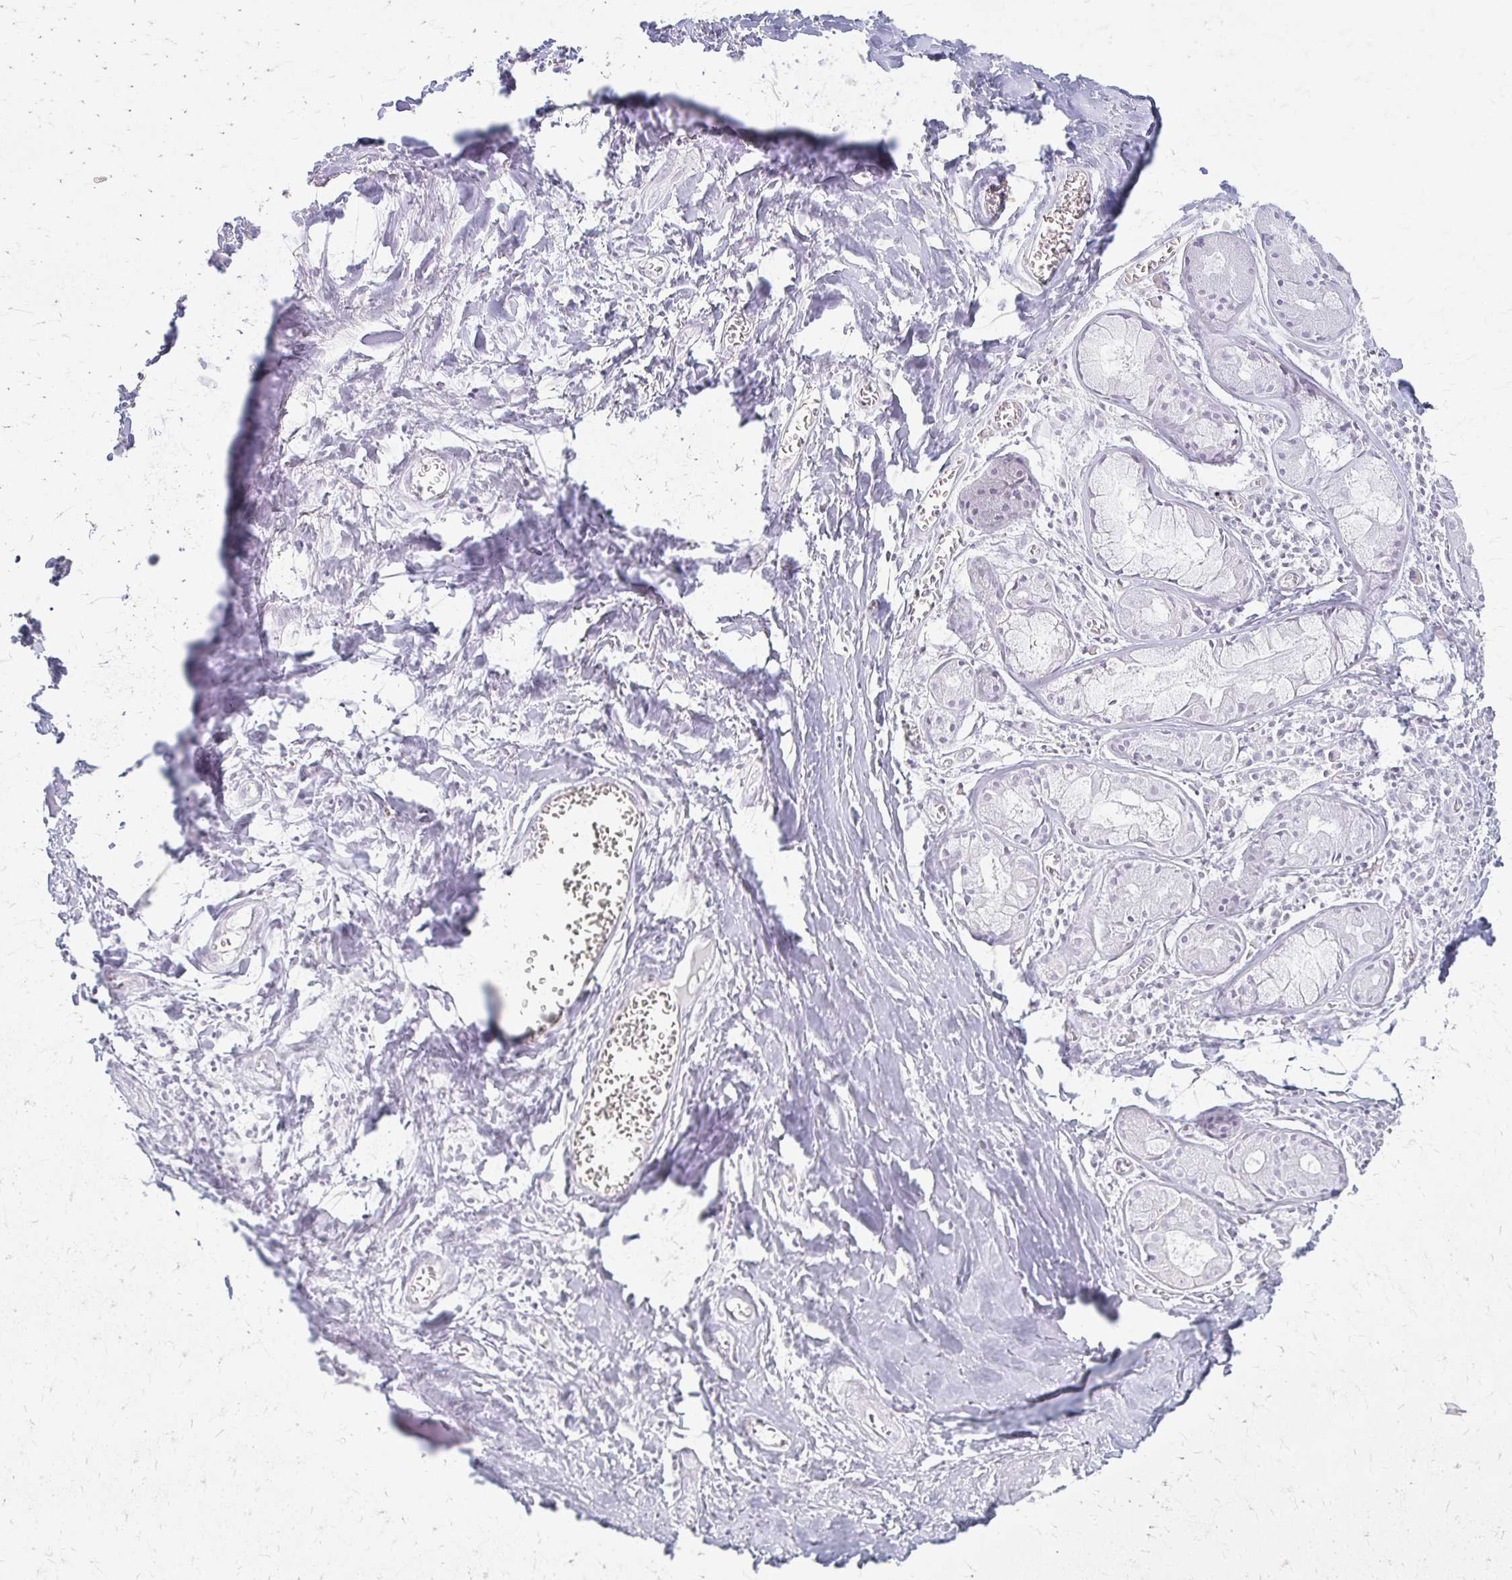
{"staining": {"intensity": "negative", "quantity": "none", "location": "none"}, "tissue": "adipose tissue", "cell_type": "Adipocytes", "image_type": "normal", "snomed": [{"axis": "morphology", "description": "Normal tissue, NOS"}, {"axis": "topography", "description": "Cartilage tissue"}], "caption": "High power microscopy micrograph of an immunohistochemistry (IHC) image of normal adipose tissue, revealing no significant staining in adipocytes. Nuclei are stained in blue.", "gene": "CYB5A", "patient": {"sex": "male", "age": 57}}